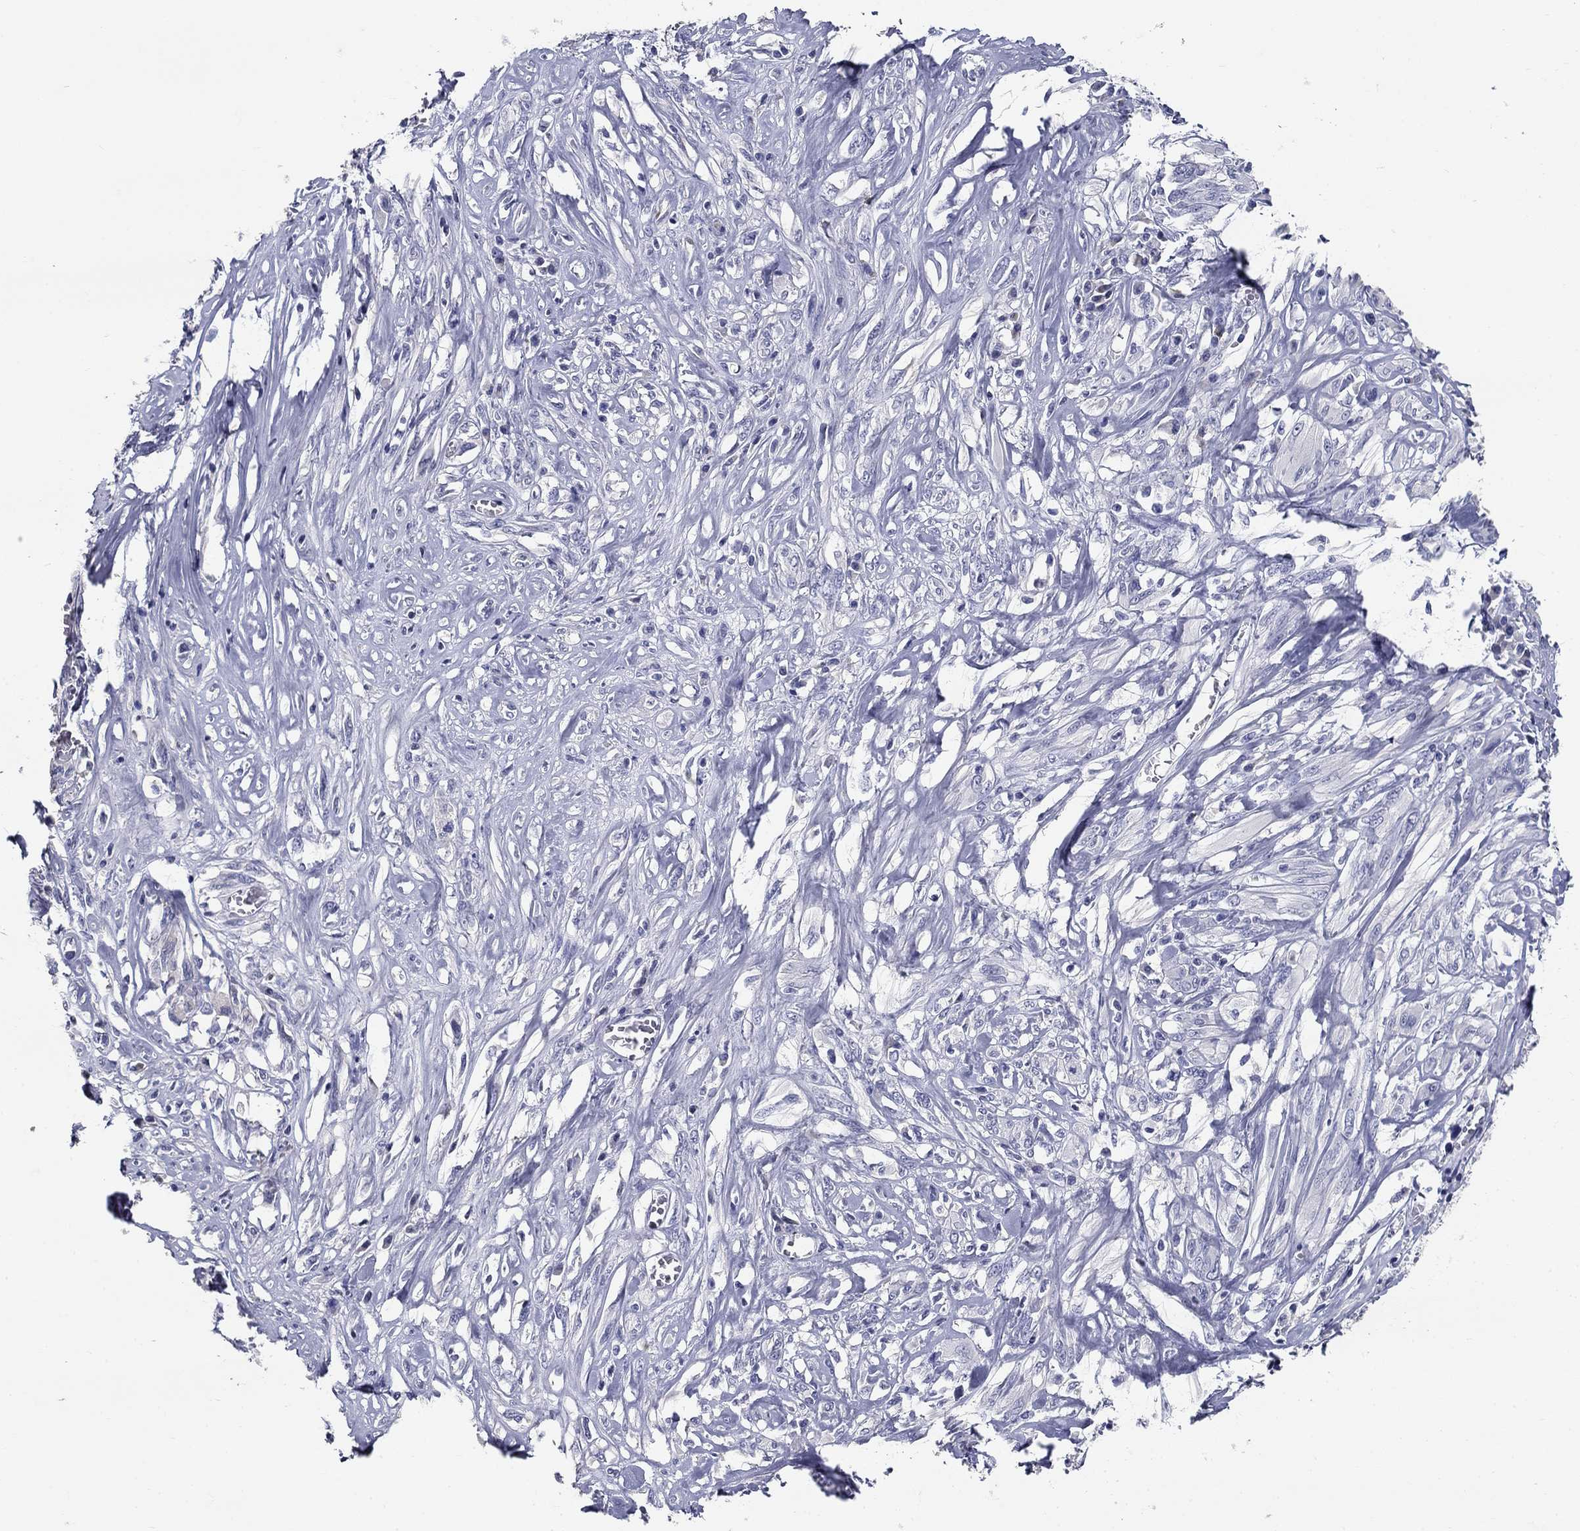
{"staining": {"intensity": "negative", "quantity": "none", "location": "none"}, "tissue": "melanoma", "cell_type": "Tumor cells", "image_type": "cancer", "snomed": [{"axis": "morphology", "description": "Malignant melanoma, NOS"}, {"axis": "topography", "description": "Skin"}], "caption": "Melanoma was stained to show a protein in brown. There is no significant staining in tumor cells.", "gene": "POMC", "patient": {"sex": "female", "age": 91}}